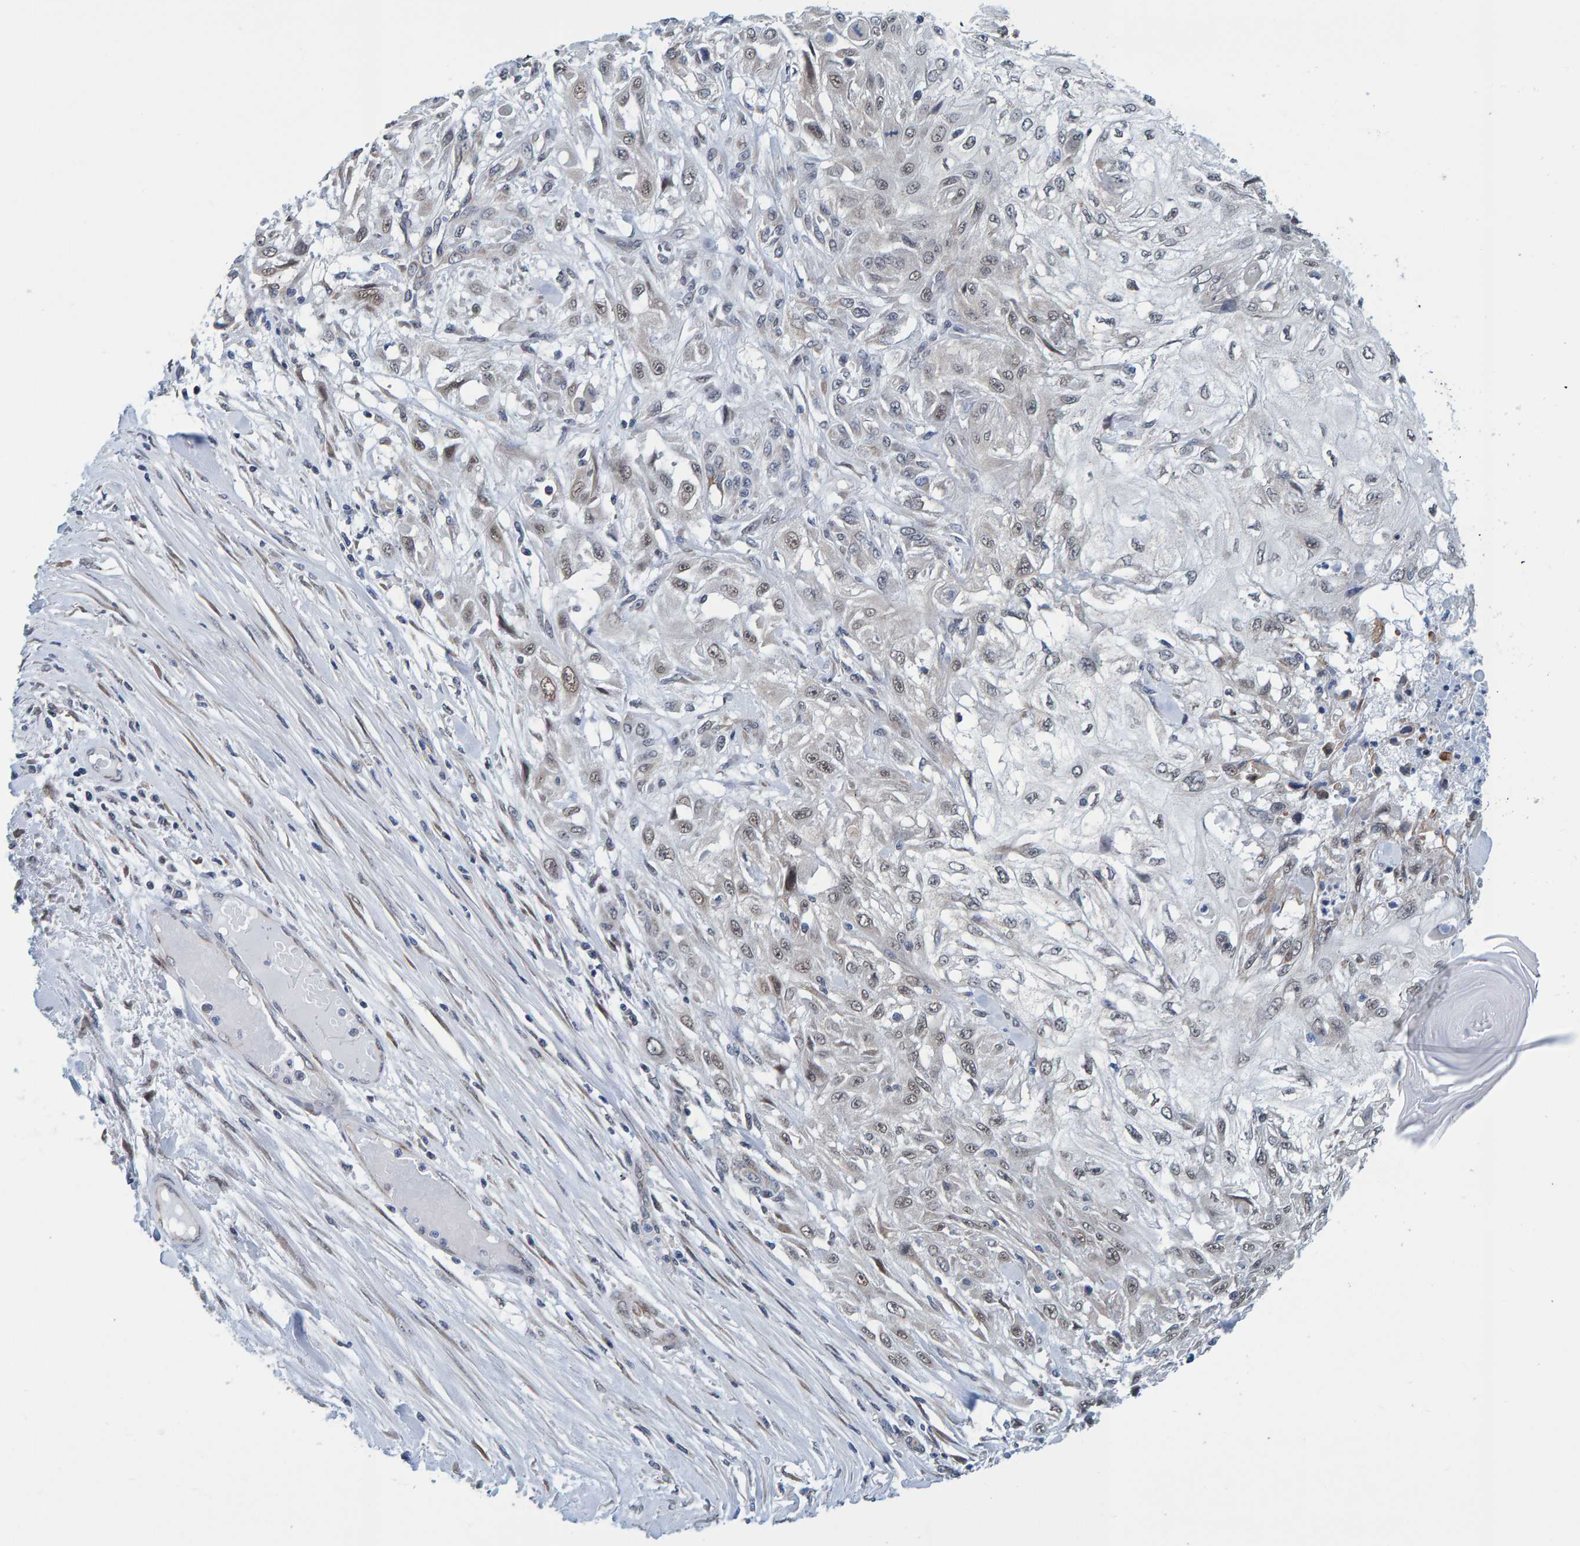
{"staining": {"intensity": "weak", "quantity": "<25%", "location": "nuclear"}, "tissue": "skin cancer", "cell_type": "Tumor cells", "image_type": "cancer", "snomed": [{"axis": "morphology", "description": "Squamous cell carcinoma, NOS"}, {"axis": "morphology", "description": "Squamous cell carcinoma, metastatic, NOS"}, {"axis": "topography", "description": "Skin"}, {"axis": "topography", "description": "Lymph node"}], "caption": "High magnification brightfield microscopy of metastatic squamous cell carcinoma (skin) stained with DAB (3,3'-diaminobenzidine) (brown) and counterstained with hematoxylin (blue): tumor cells show no significant positivity.", "gene": "SCRN2", "patient": {"sex": "male", "age": 75}}